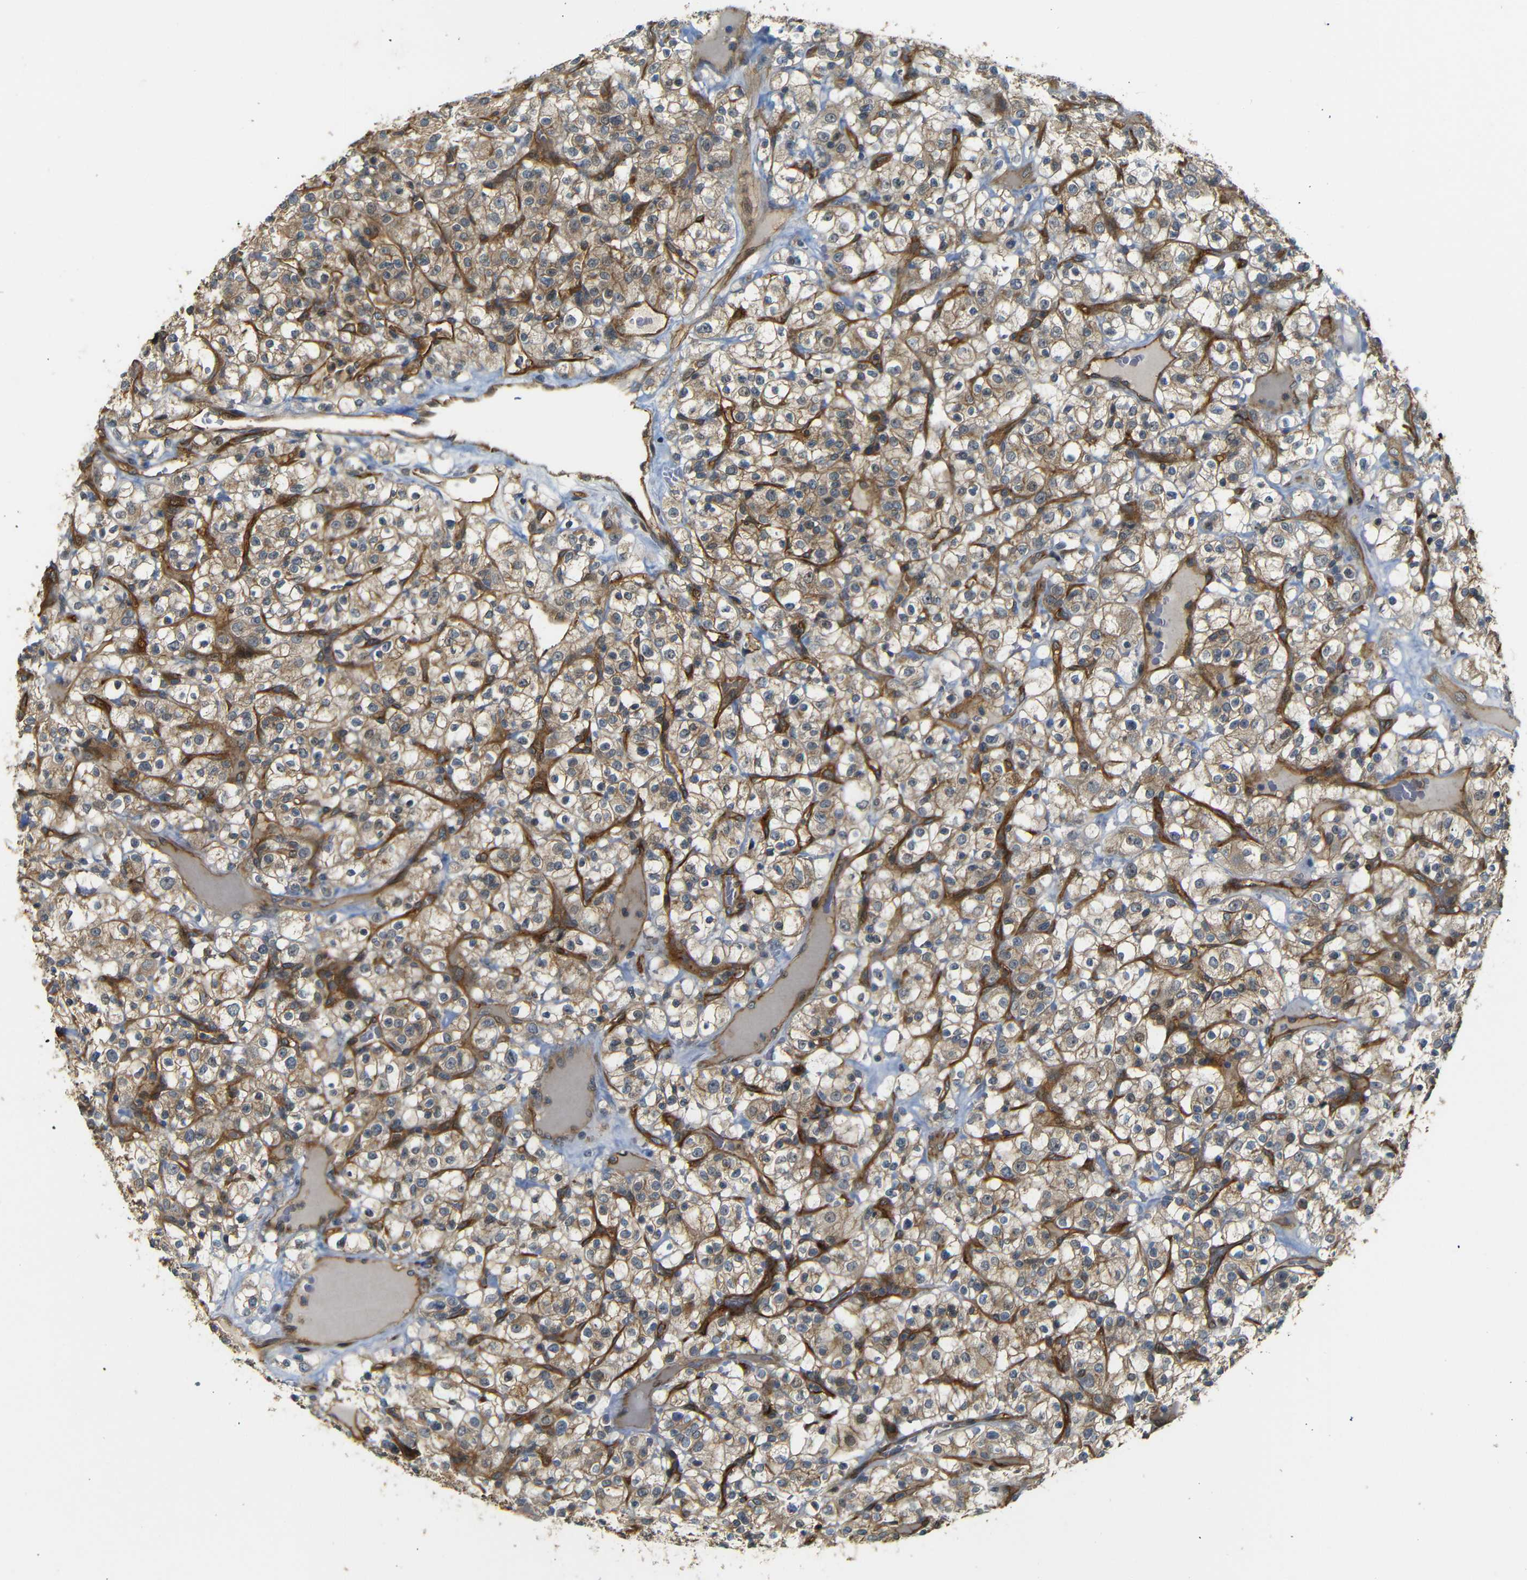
{"staining": {"intensity": "weak", "quantity": ">75%", "location": "cytoplasmic/membranous"}, "tissue": "renal cancer", "cell_type": "Tumor cells", "image_type": "cancer", "snomed": [{"axis": "morphology", "description": "Normal tissue, NOS"}, {"axis": "morphology", "description": "Adenocarcinoma, NOS"}, {"axis": "topography", "description": "Kidney"}], "caption": "An immunohistochemistry photomicrograph of neoplastic tissue is shown. Protein staining in brown highlights weak cytoplasmic/membranous positivity in renal cancer within tumor cells.", "gene": "RELL1", "patient": {"sex": "female", "age": 72}}